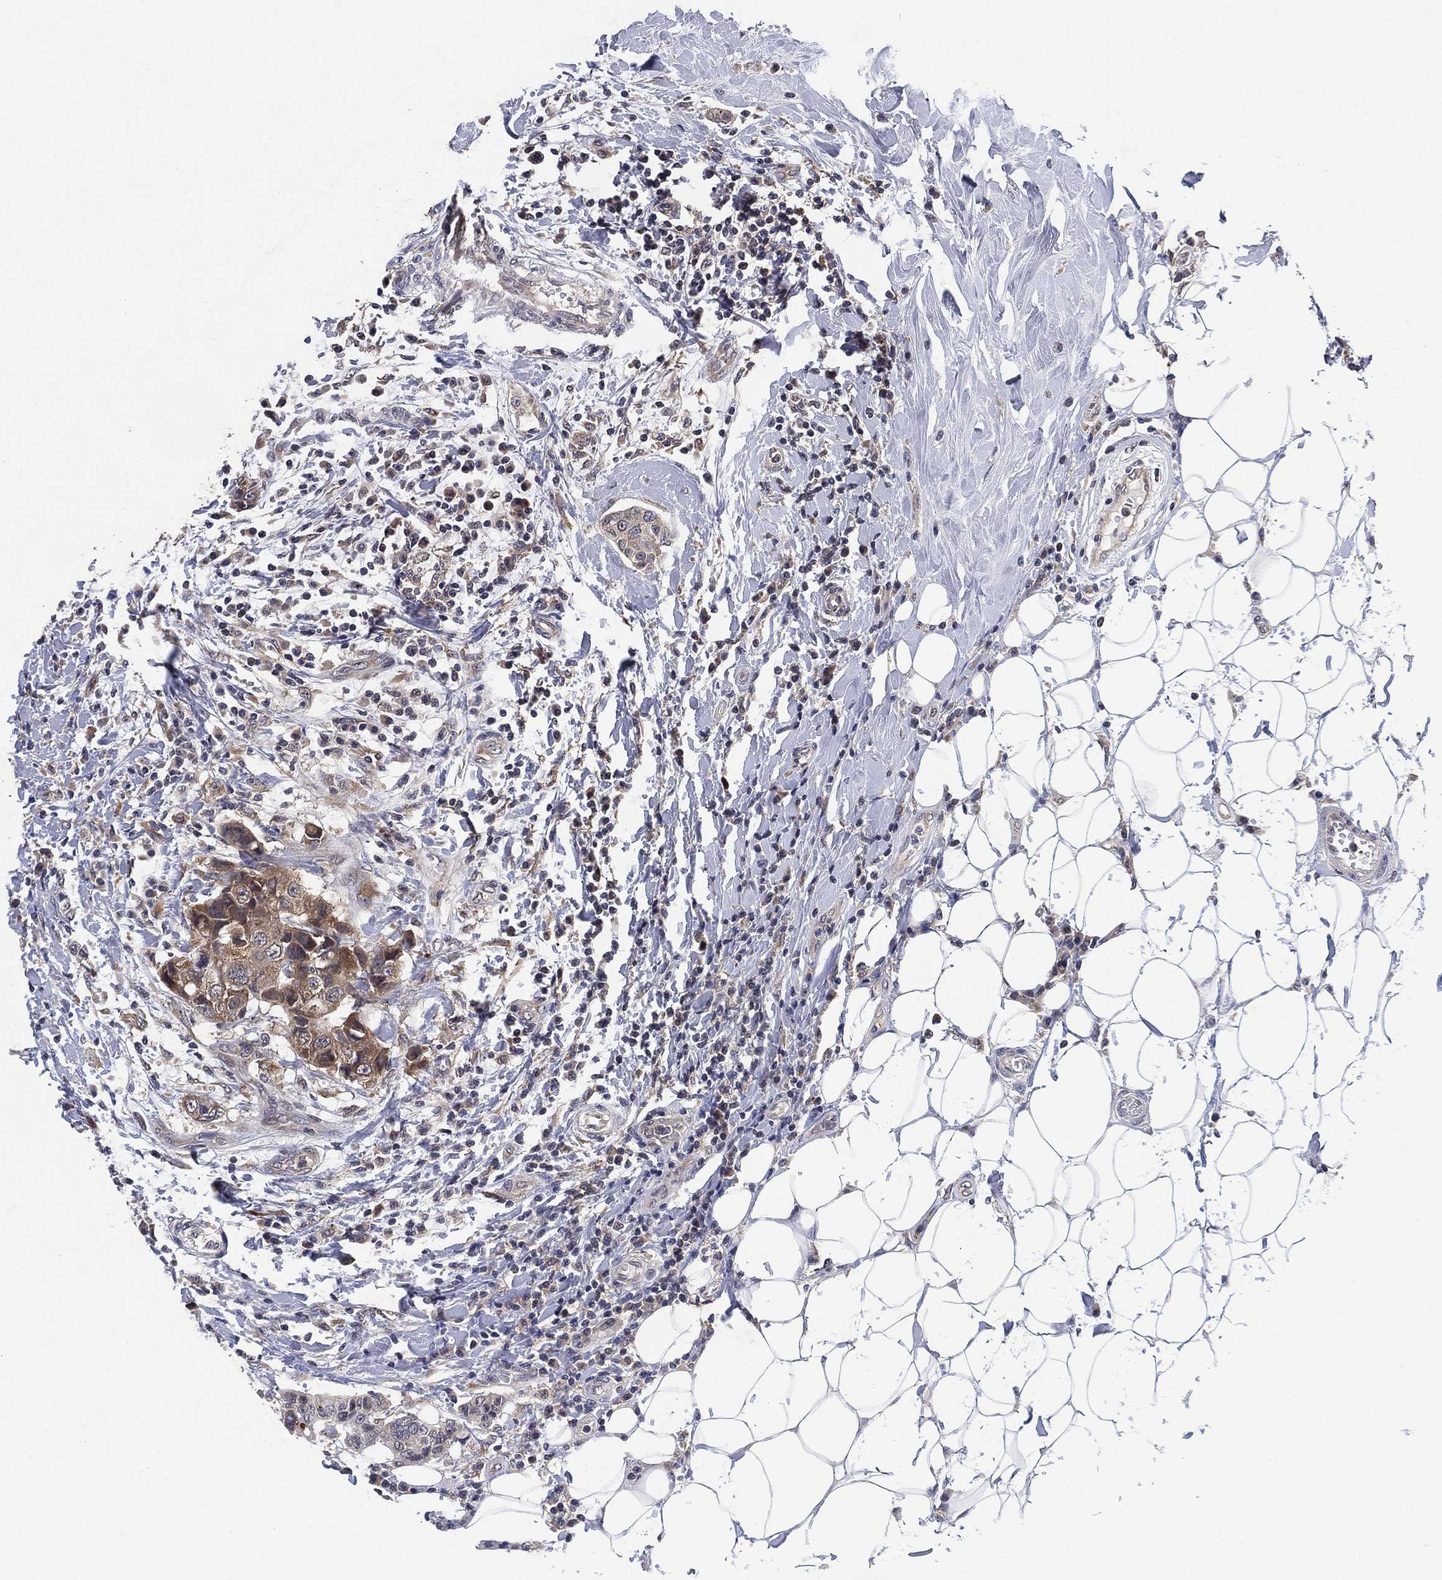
{"staining": {"intensity": "moderate", "quantity": "<25%", "location": "cytoplasmic/membranous"}, "tissue": "breast cancer", "cell_type": "Tumor cells", "image_type": "cancer", "snomed": [{"axis": "morphology", "description": "Duct carcinoma"}, {"axis": "topography", "description": "Breast"}], "caption": "The micrograph shows staining of breast cancer (infiltrating ductal carcinoma), revealing moderate cytoplasmic/membranous protein positivity (brown color) within tumor cells.", "gene": "SELENOO", "patient": {"sex": "female", "age": 27}}